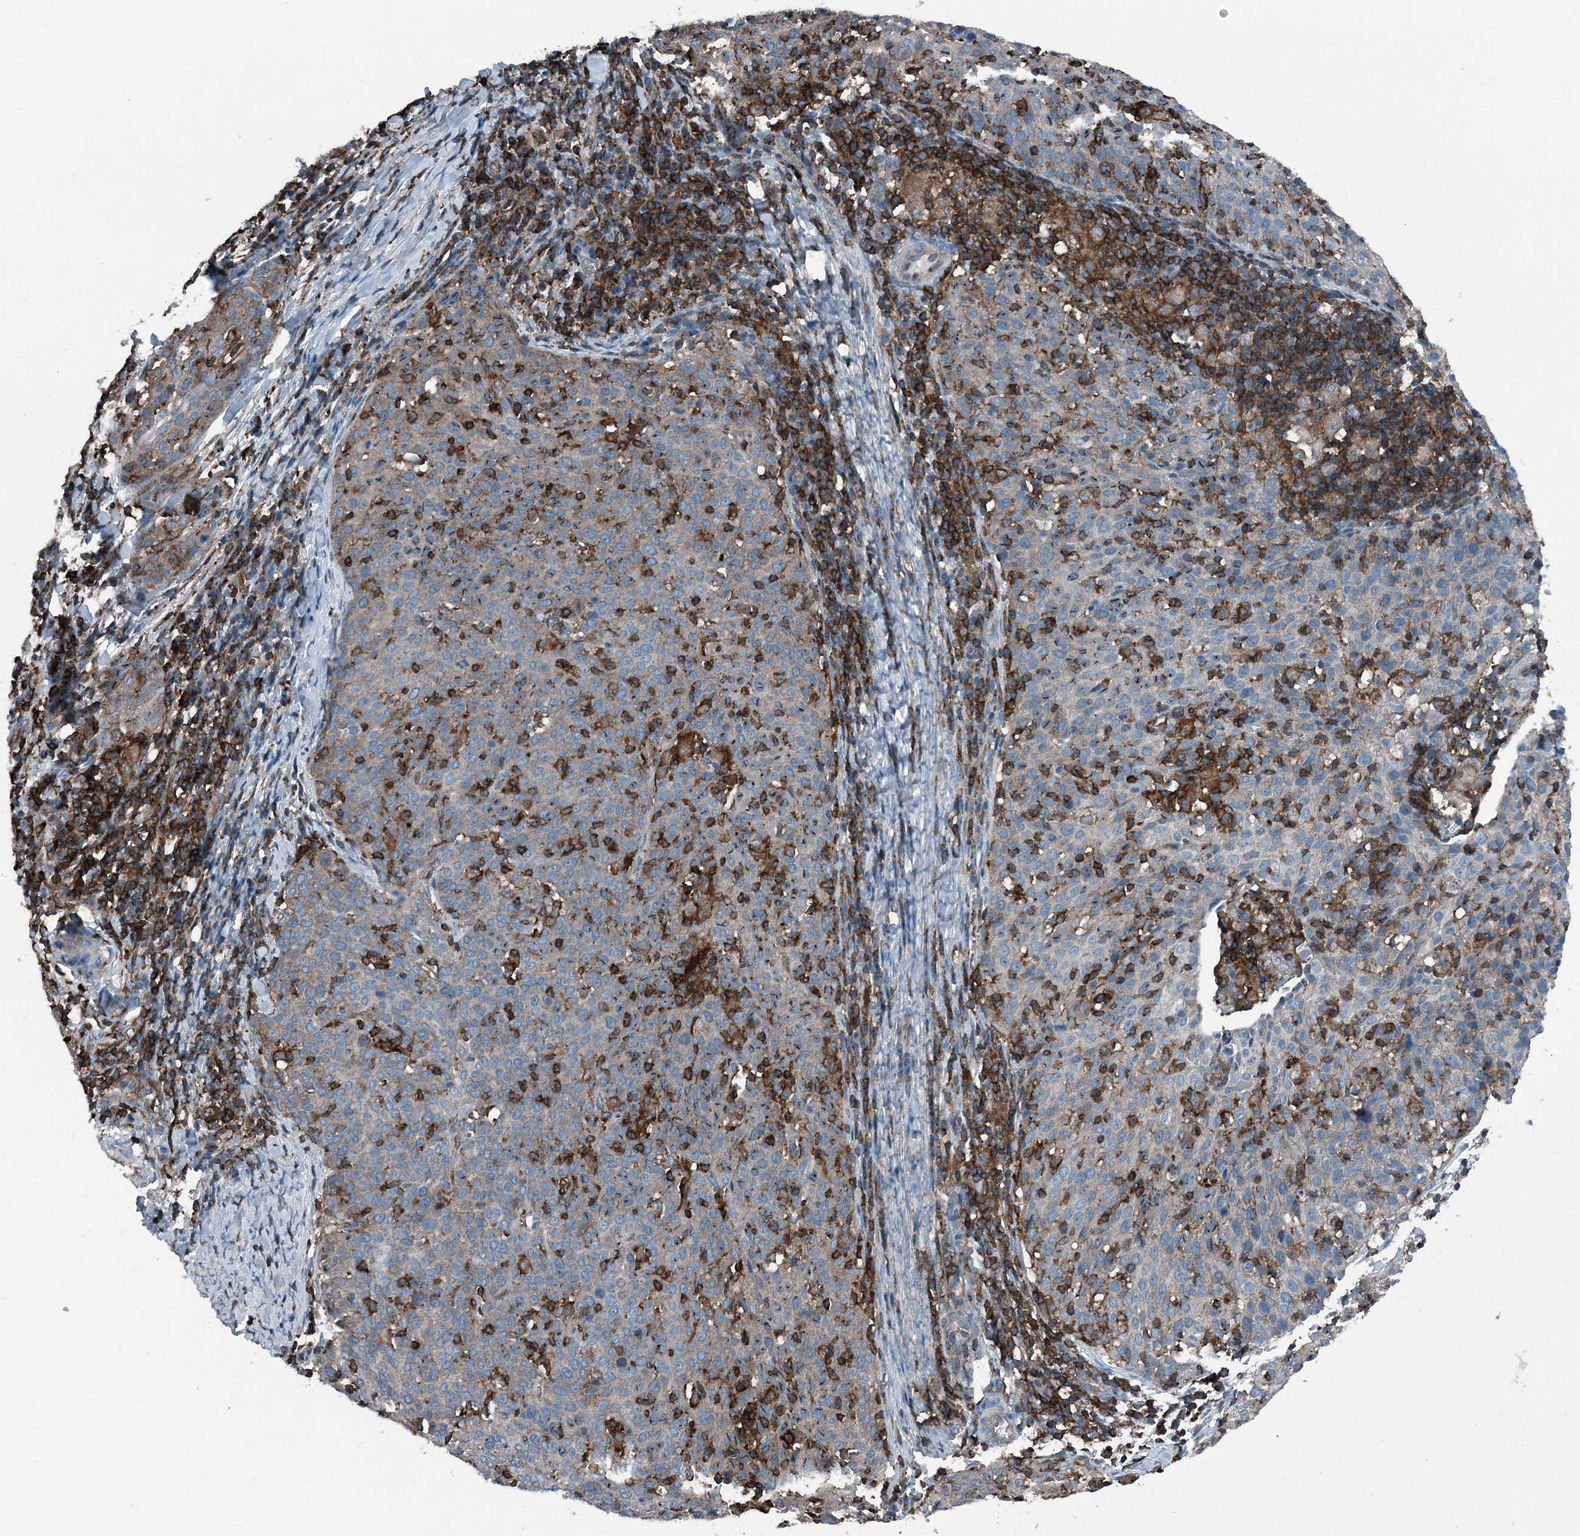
{"staining": {"intensity": "moderate", "quantity": "25%-75%", "location": "cytoplasmic/membranous"}, "tissue": "cervical cancer", "cell_type": "Tumor cells", "image_type": "cancer", "snomed": [{"axis": "morphology", "description": "Squamous cell carcinoma, NOS"}, {"axis": "topography", "description": "Cervix"}], "caption": "Tumor cells exhibit medium levels of moderate cytoplasmic/membranous expression in approximately 25%-75% of cells in human cervical cancer.", "gene": "CFL1", "patient": {"sex": "female", "age": 38}}